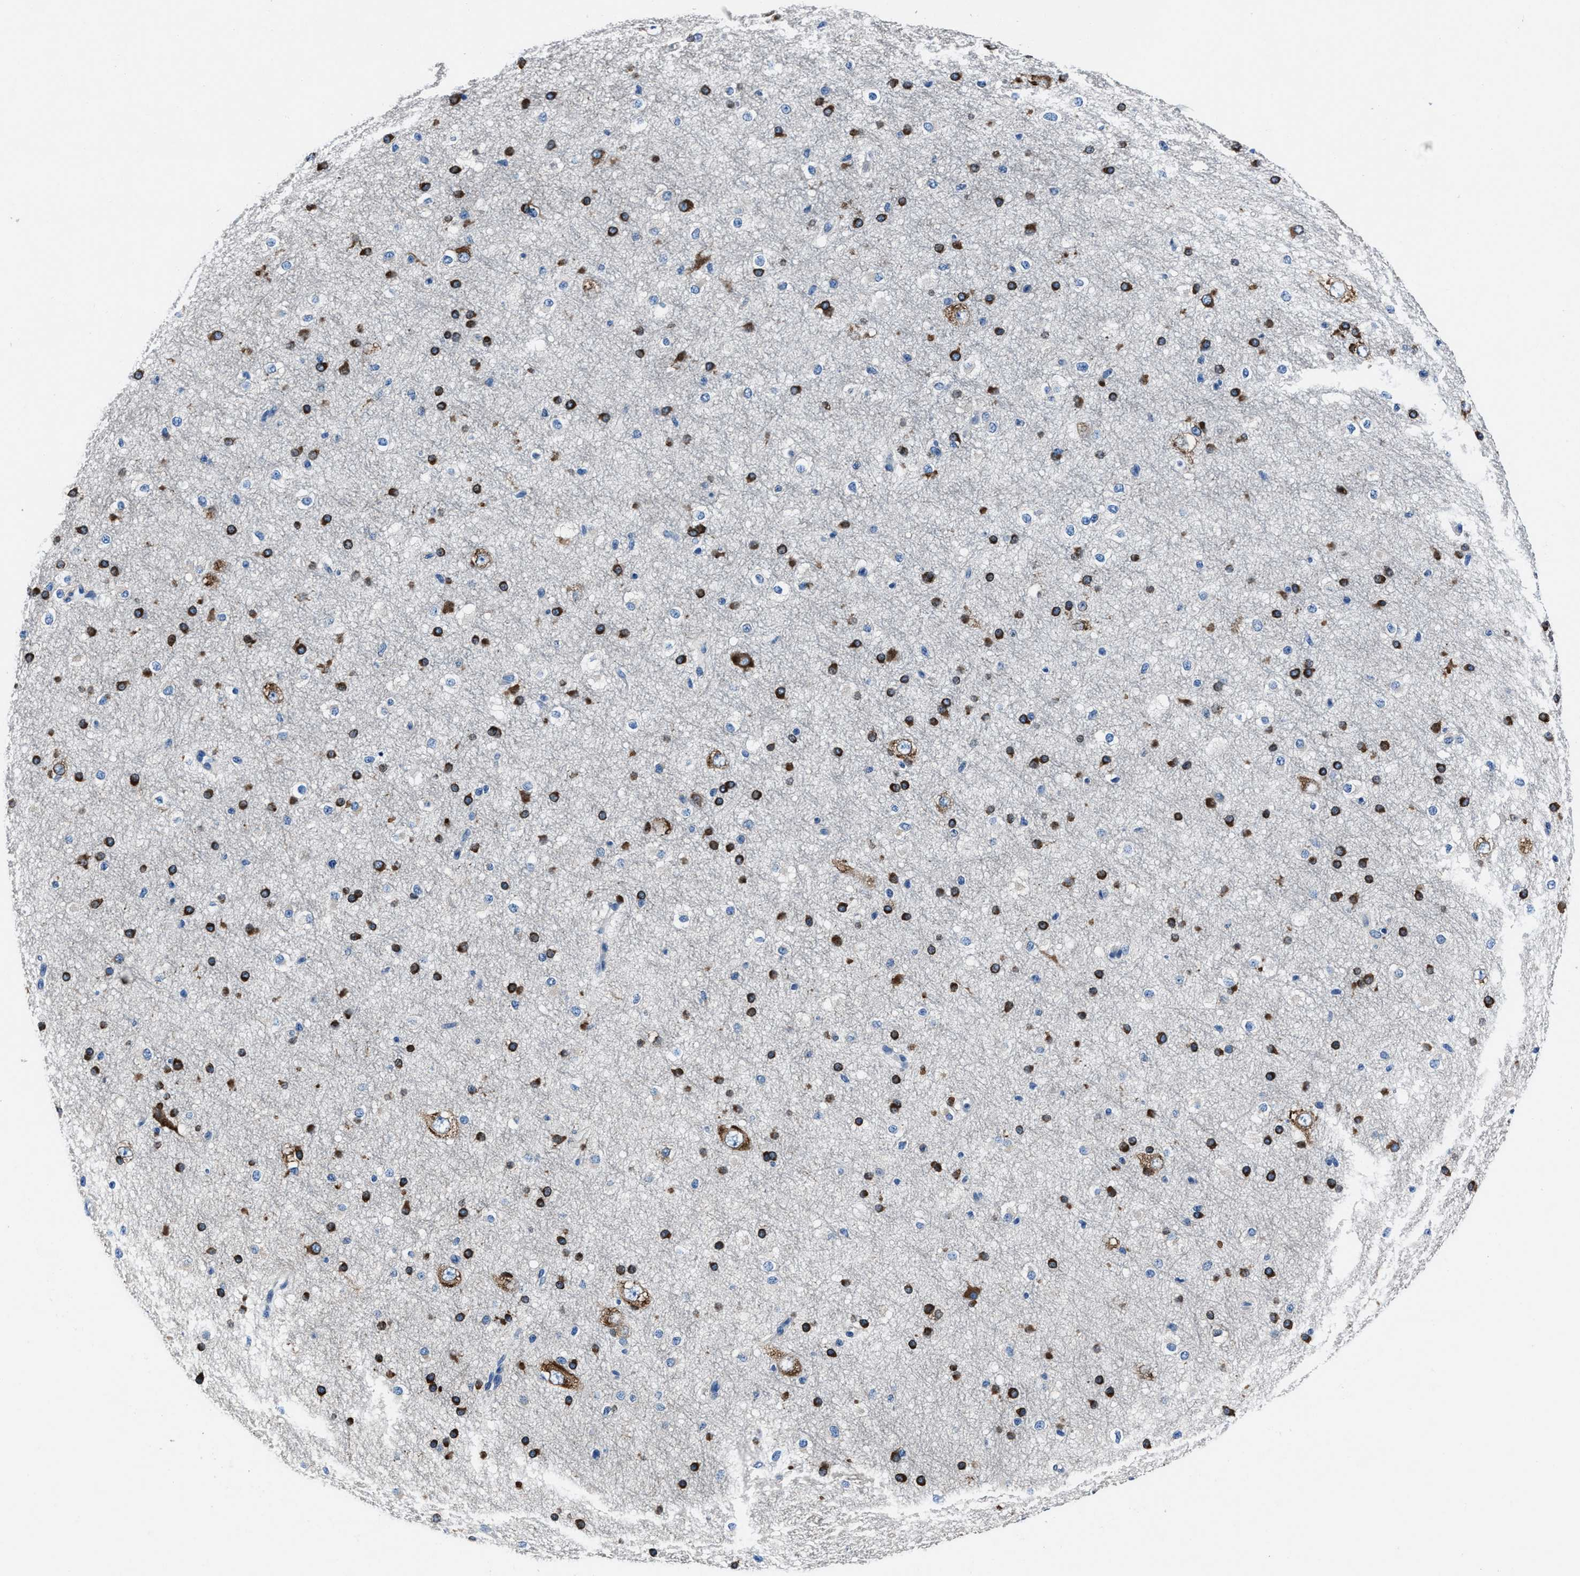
{"staining": {"intensity": "negative", "quantity": "none", "location": "none"}, "tissue": "cerebral cortex", "cell_type": "Endothelial cells", "image_type": "normal", "snomed": [{"axis": "morphology", "description": "Normal tissue, NOS"}, {"axis": "morphology", "description": "Developmental malformation"}, {"axis": "topography", "description": "Cerebral cortex"}], "caption": "Endothelial cells show no significant protein staining in benign cerebral cortex.", "gene": "NACAD", "patient": {"sex": "female", "age": 30}}